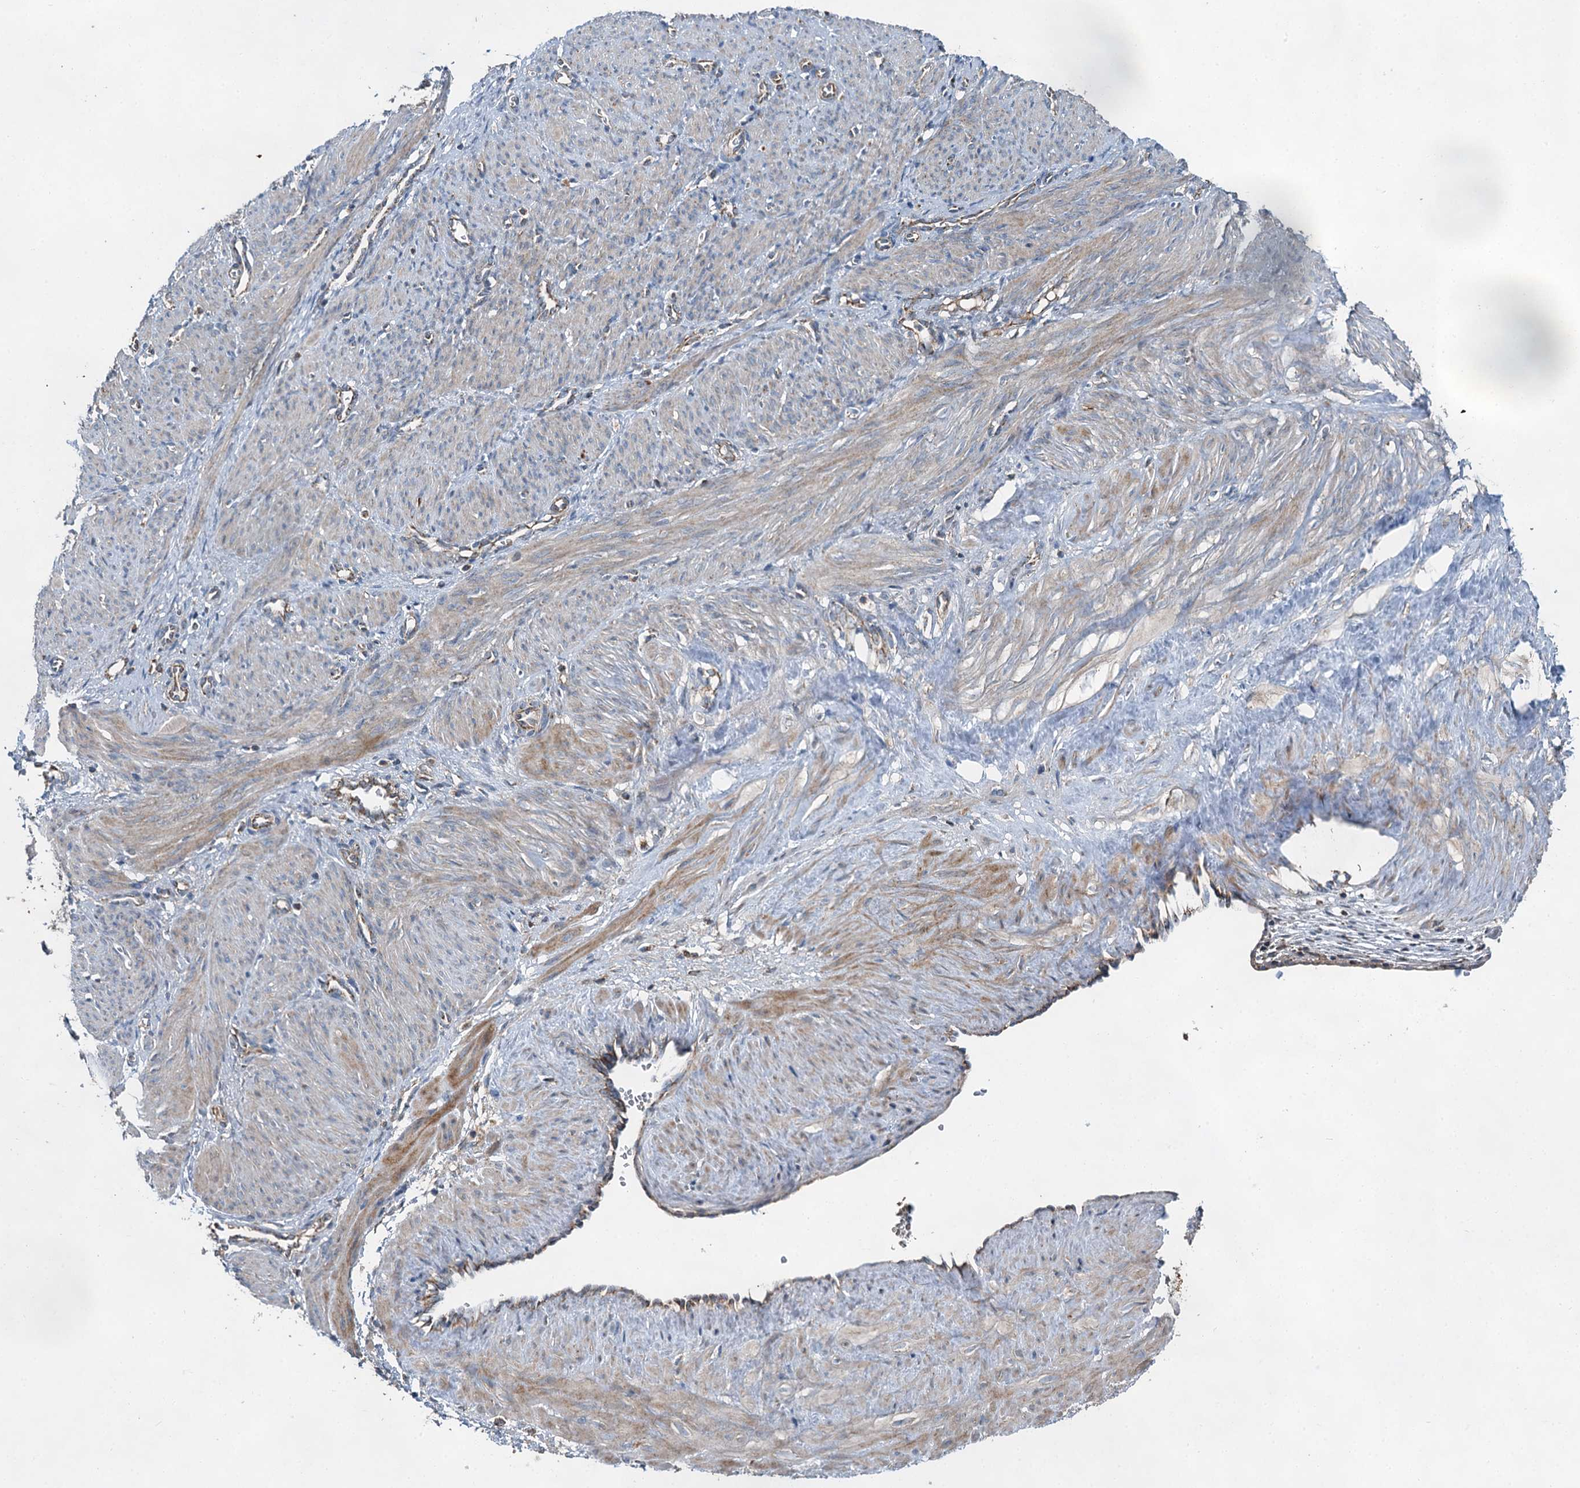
{"staining": {"intensity": "weak", "quantity": "25%-75%", "location": "cytoplasmic/membranous"}, "tissue": "smooth muscle", "cell_type": "Smooth muscle cells", "image_type": "normal", "snomed": [{"axis": "morphology", "description": "Normal tissue, NOS"}, {"axis": "topography", "description": "Endometrium"}], "caption": "Protein expression analysis of normal human smooth muscle reveals weak cytoplasmic/membranous staining in approximately 25%-75% of smooth muscle cells. (Brightfield microscopy of DAB IHC at high magnification).", "gene": "HAUS2", "patient": {"sex": "female", "age": 33}}